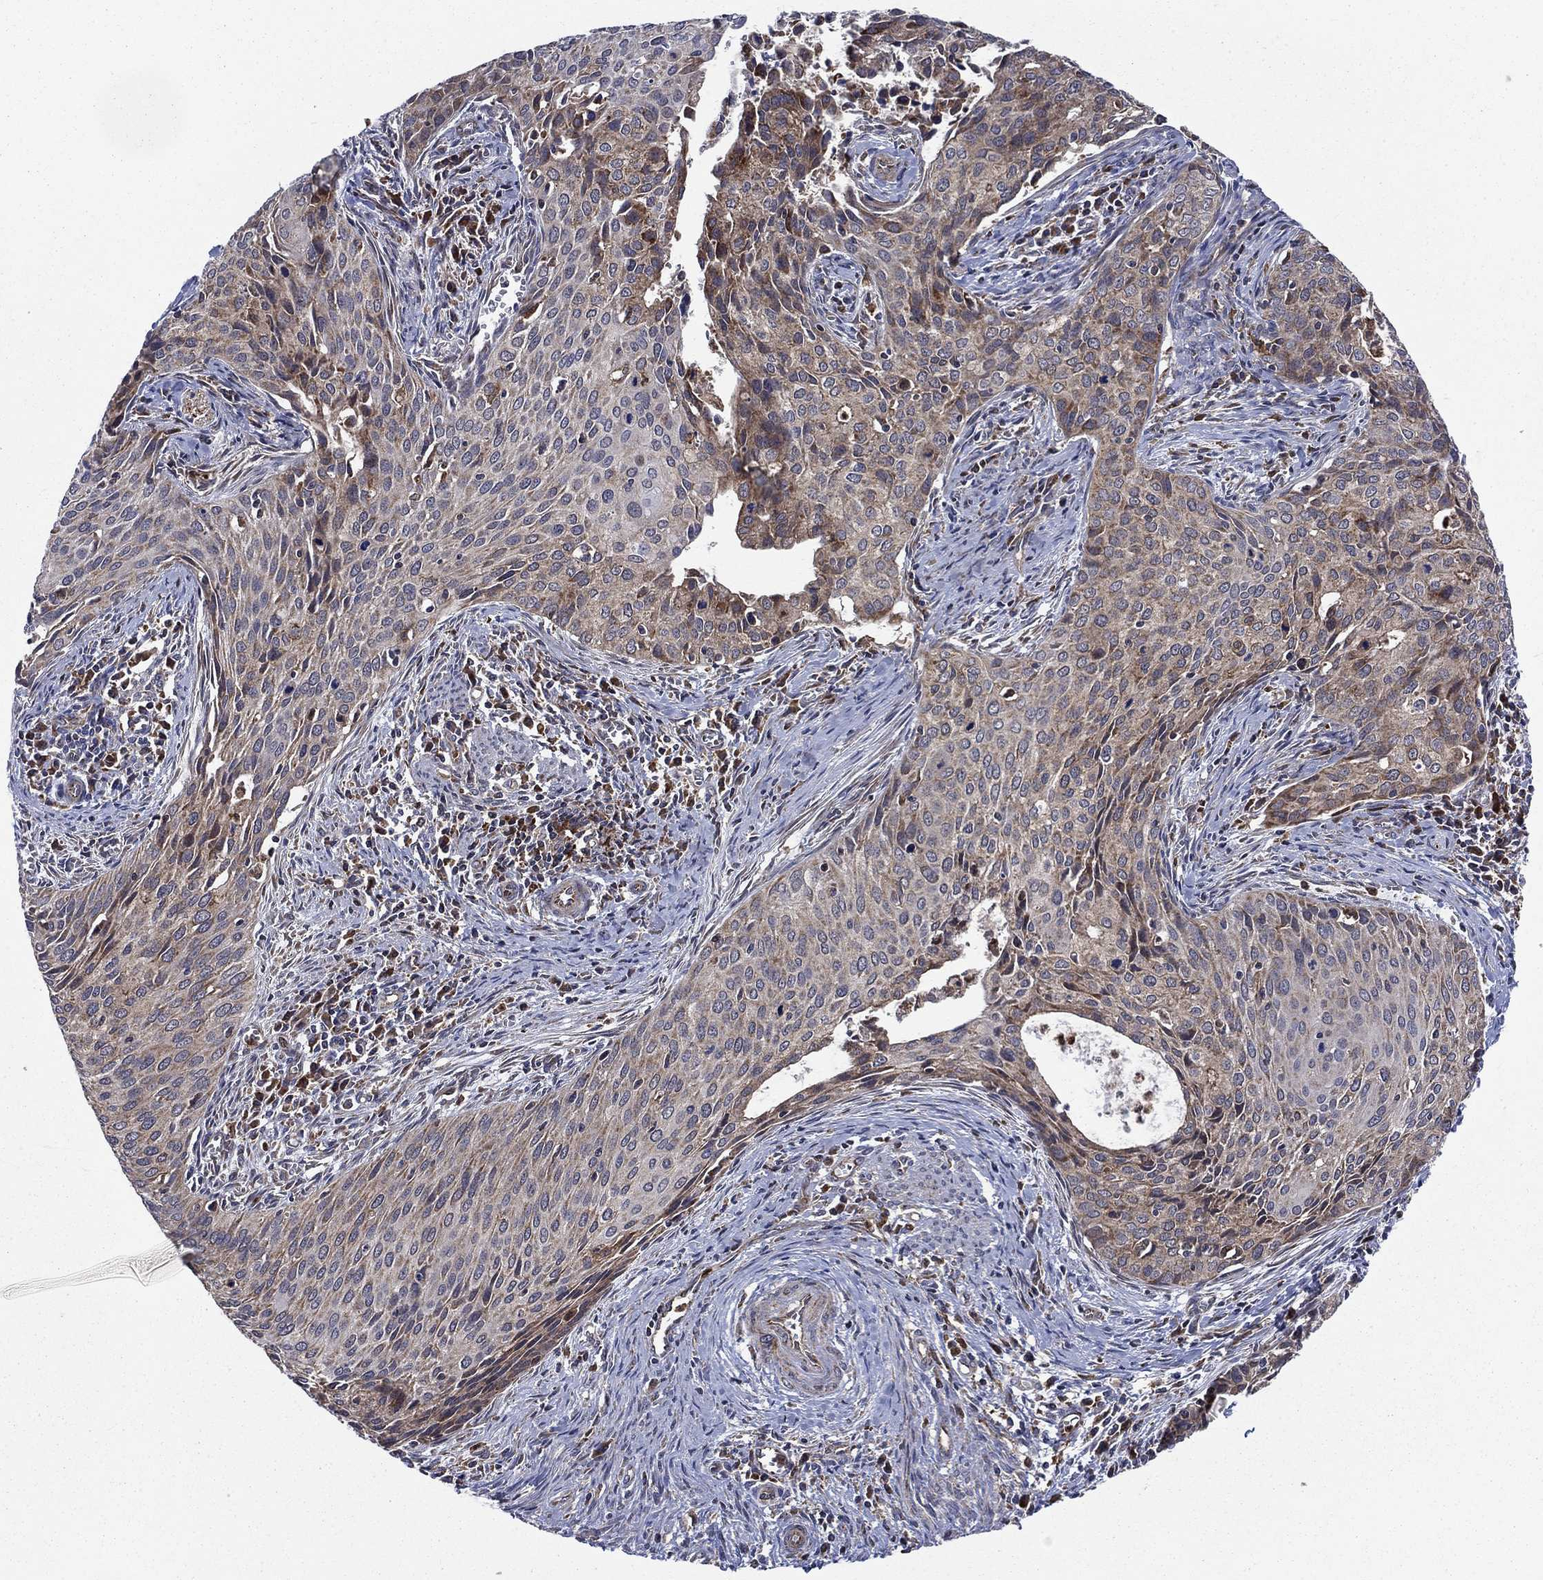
{"staining": {"intensity": "moderate", "quantity": "<25%", "location": "cytoplasmic/membranous"}, "tissue": "cervical cancer", "cell_type": "Tumor cells", "image_type": "cancer", "snomed": [{"axis": "morphology", "description": "Squamous cell carcinoma, NOS"}, {"axis": "topography", "description": "Cervix"}], "caption": "IHC of cervical cancer shows low levels of moderate cytoplasmic/membranous staining in about <25% of tumor cells.", "gene": "RNF19B", "patient": {"sex": "female", "age": 29}}